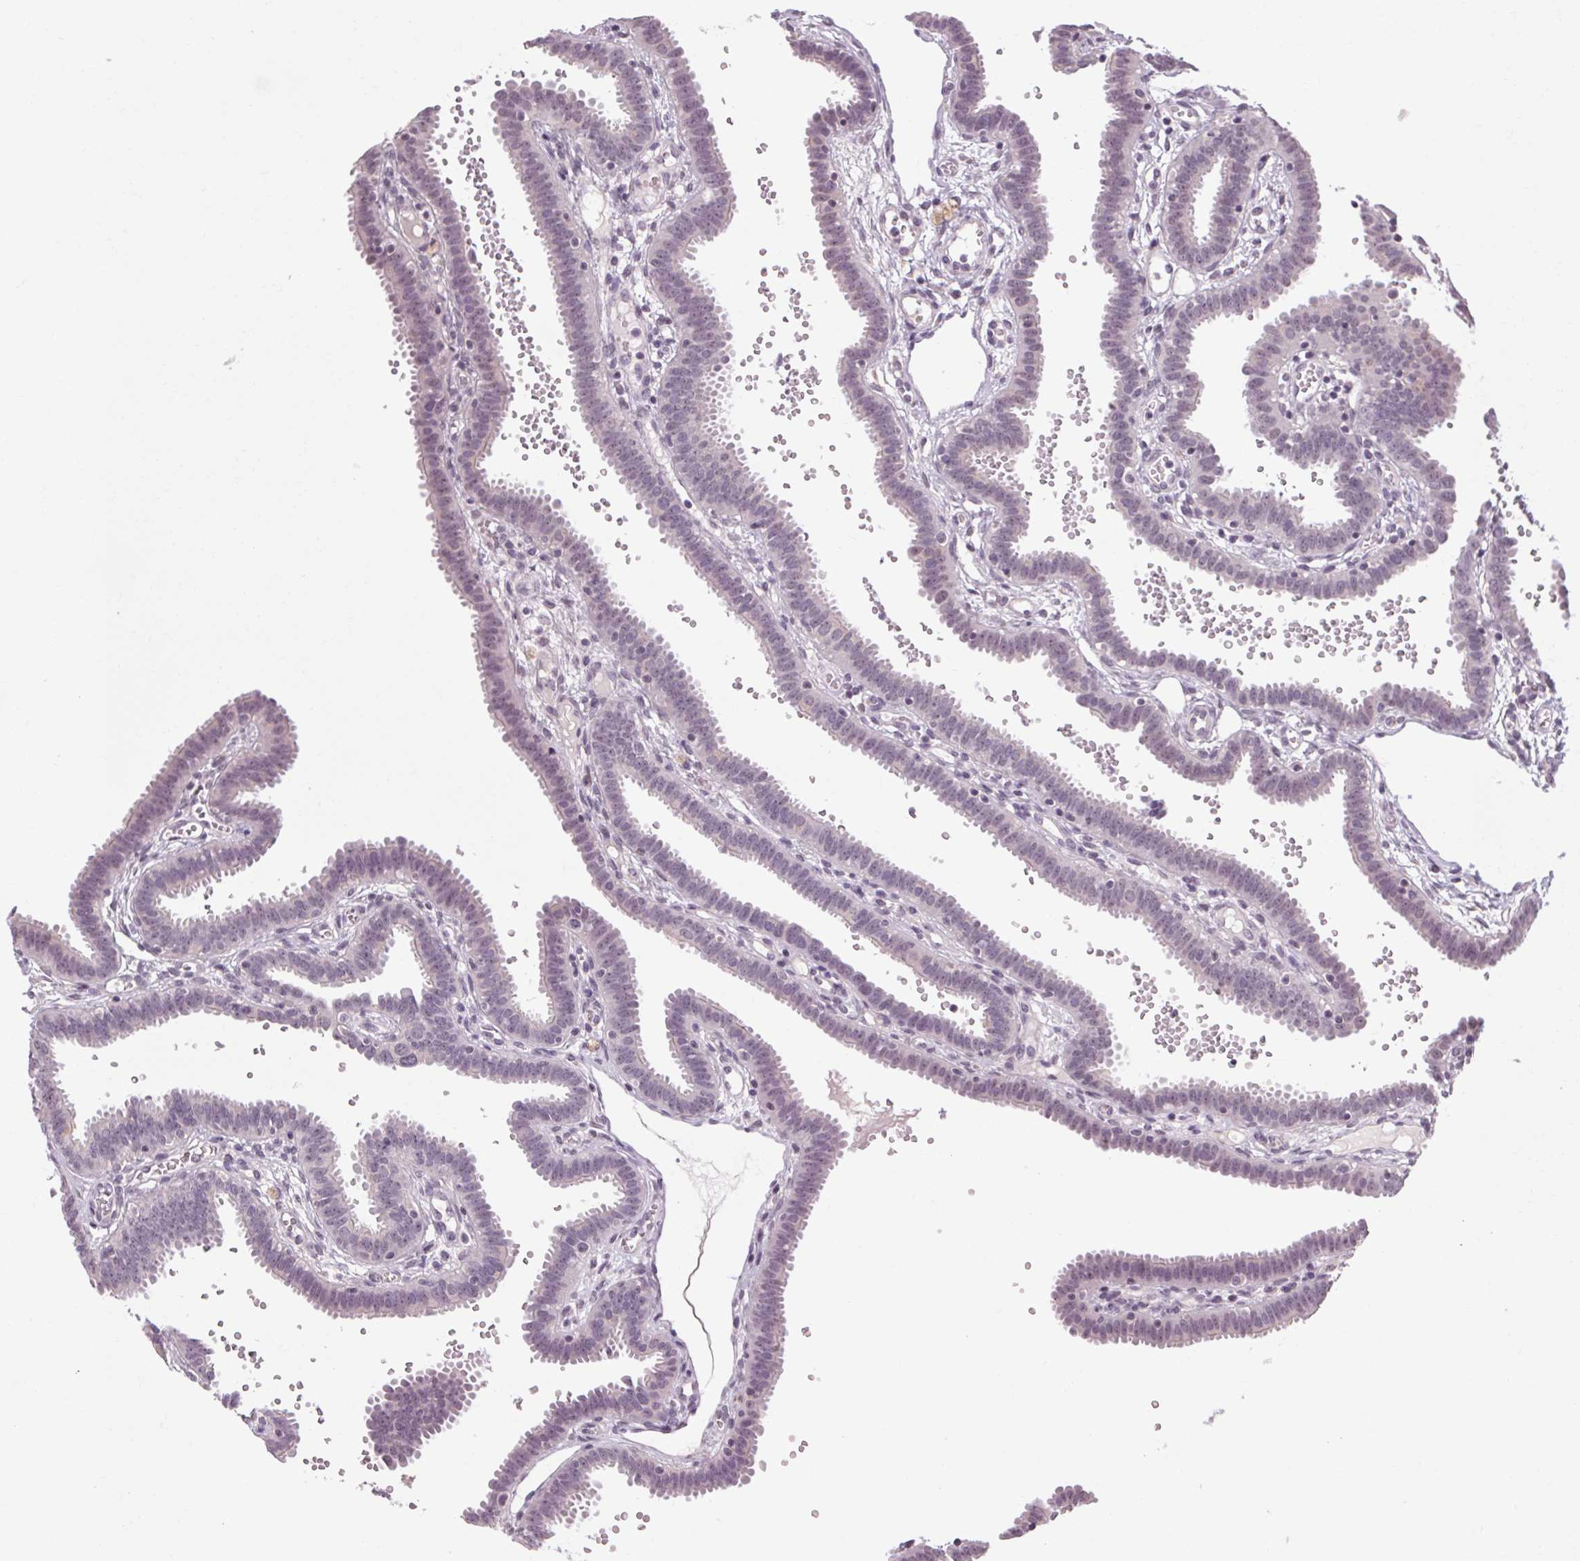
{"staining": {"intensity": "negative", "quantity": "none", "location": "none"}, "tissue": "fallopian tube", "cell_type": "Glandular cells", "image_type": "normal", "snomed": [{"axis": "morphology", "description": "Normal tissue, NOS"}, {"axis": "topography", "description": "Fallopian tube"}], "caption": "Glandular cells are negative for brown protein staining in normal fallopian tube. (DAB (3,3'-diaminobenzidine) immunohistochemistry (IHC) visualized using brightfield microscopy, high magnification).", "gene": "KLHL40", "patient": {"sex": "female", "age": 37}}